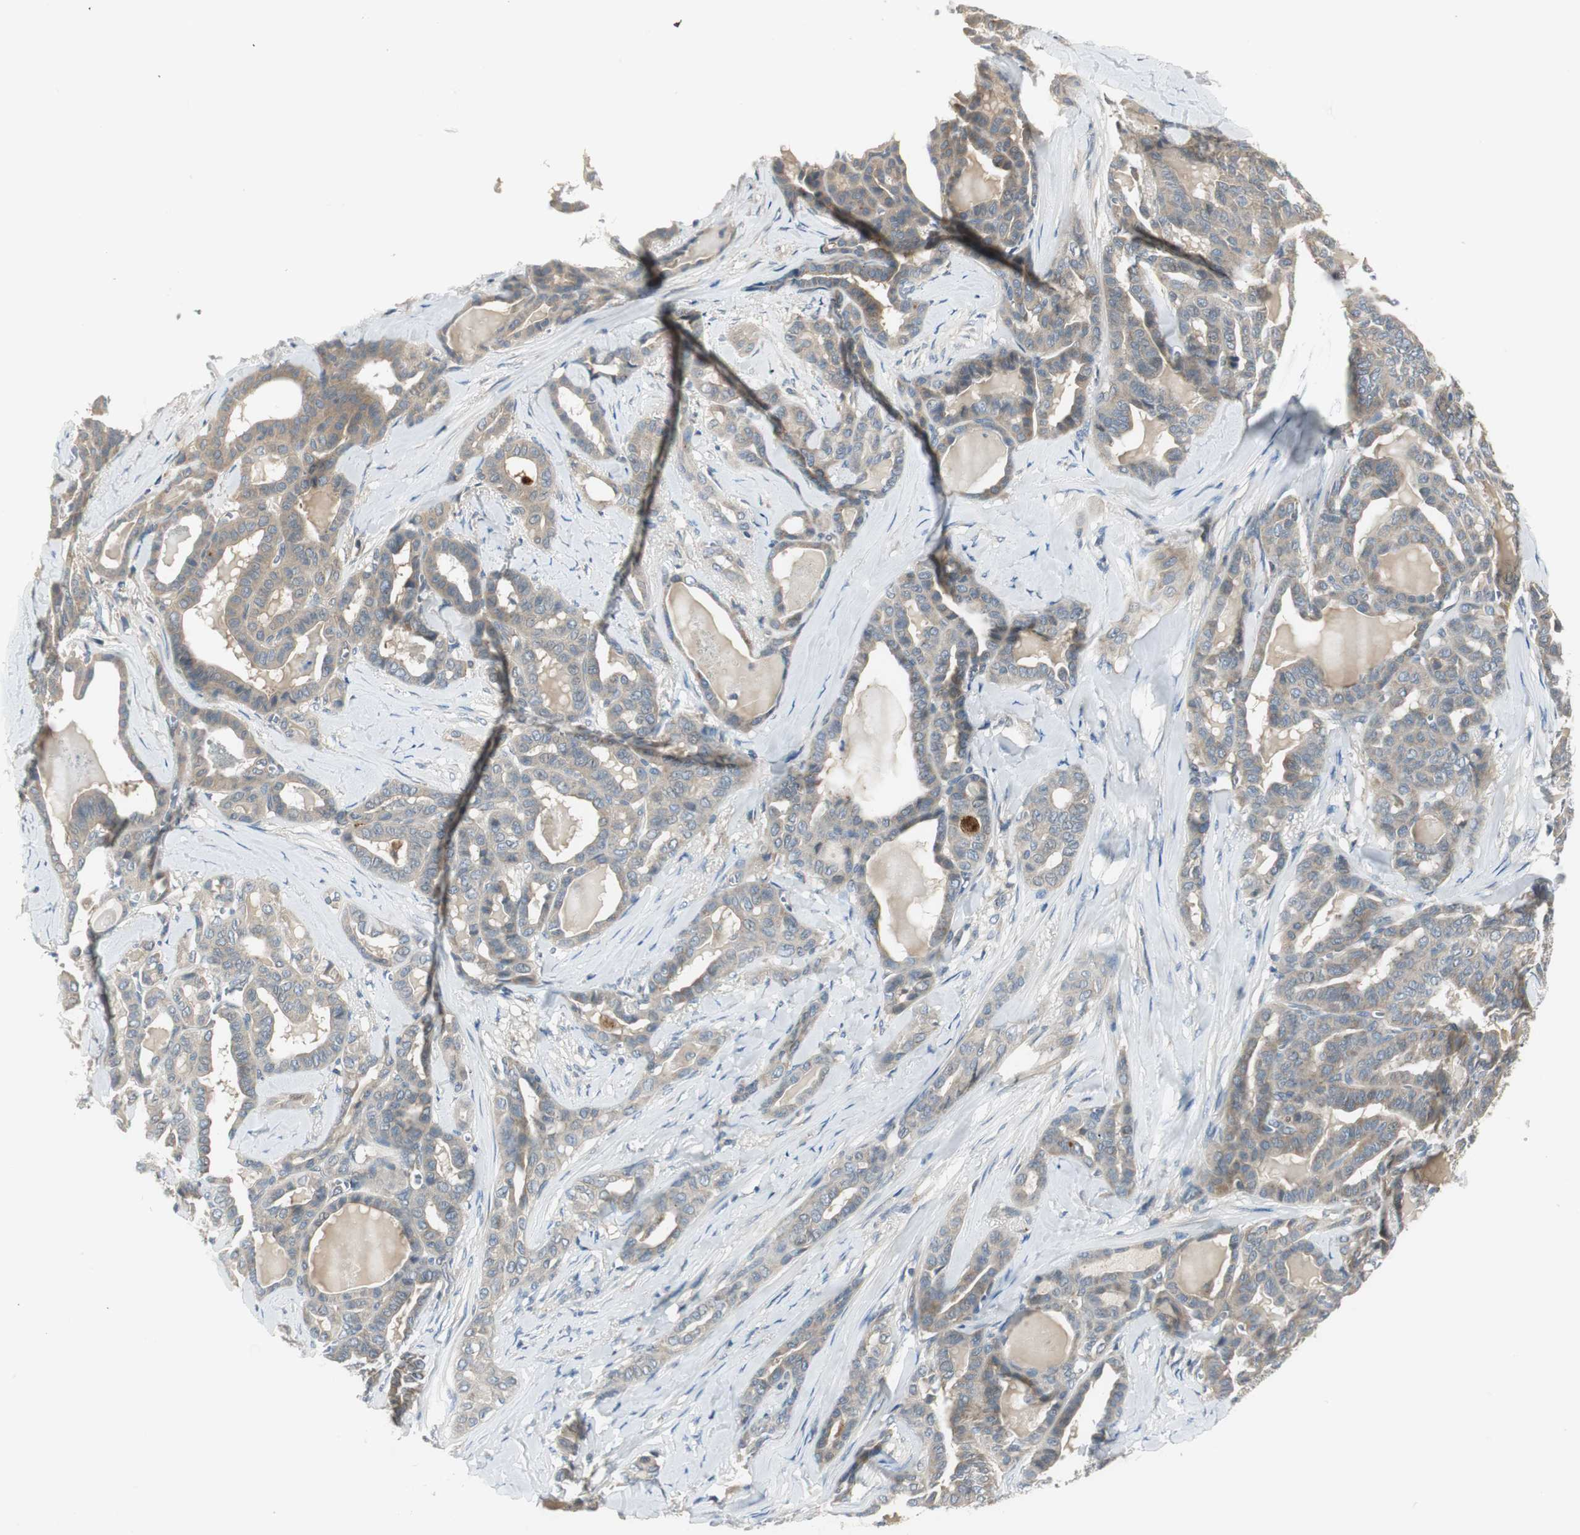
{"staining": {"intensity": "weak", "quantity": ">75%", "location": "cytoplasmic/membranous"}, "tissue": "thyroid cancer", "cell_type": "Tumor cells", "image_type": "cancer", "snomed": [{"axis": "morphology", "description": "Carcinoma, NOS"}, {"axis": "topography", "description": "Thyroid gland"}], "caption": "A brown stain highlights weak cytoplasmic/membranous staining of a protein in carcinoma (thyroid) tumor cells.", "gene": "PRKAA1", "patient": {"sex": "female", "age": 91}}